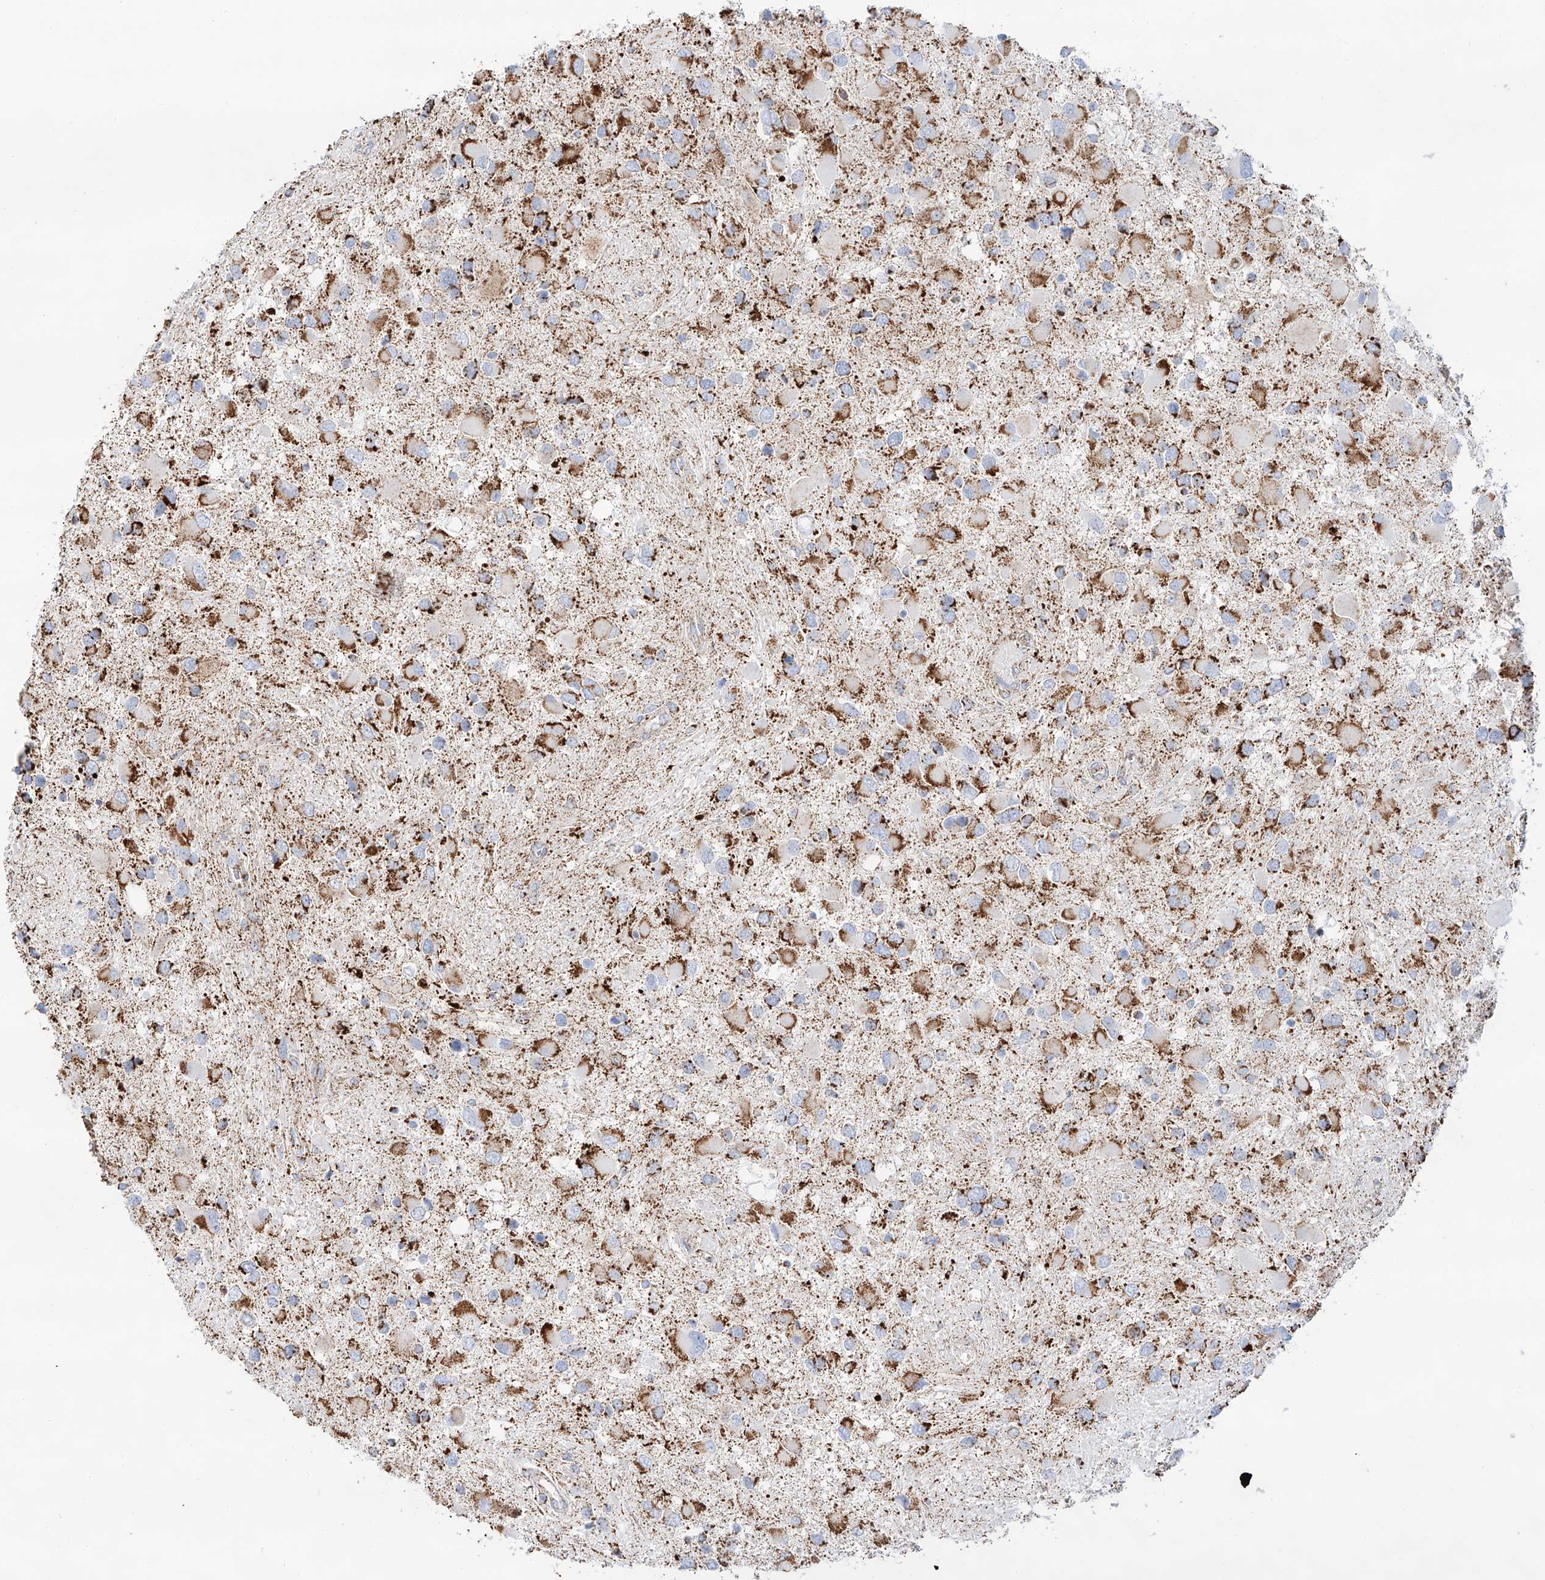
{"staining": {"intensity": "moderate", "quantity": ">75%", "location": "cytoplasmic/membranous"}, "tissue": "glioma", "cell_type": "Tumor cells", "image_type": "cancer", "snomed": [{"axis": "morphology", "description": "Glioma, malignant, High grade"}, {"axis": "topography", "description": "Brain"}], "caption": "High-grade glioma (malignant) stained with a protein marker reveals moderate staining in tumor cells.", "gene": "TTC27", "patient": {"sex": "male", "age": 53}}